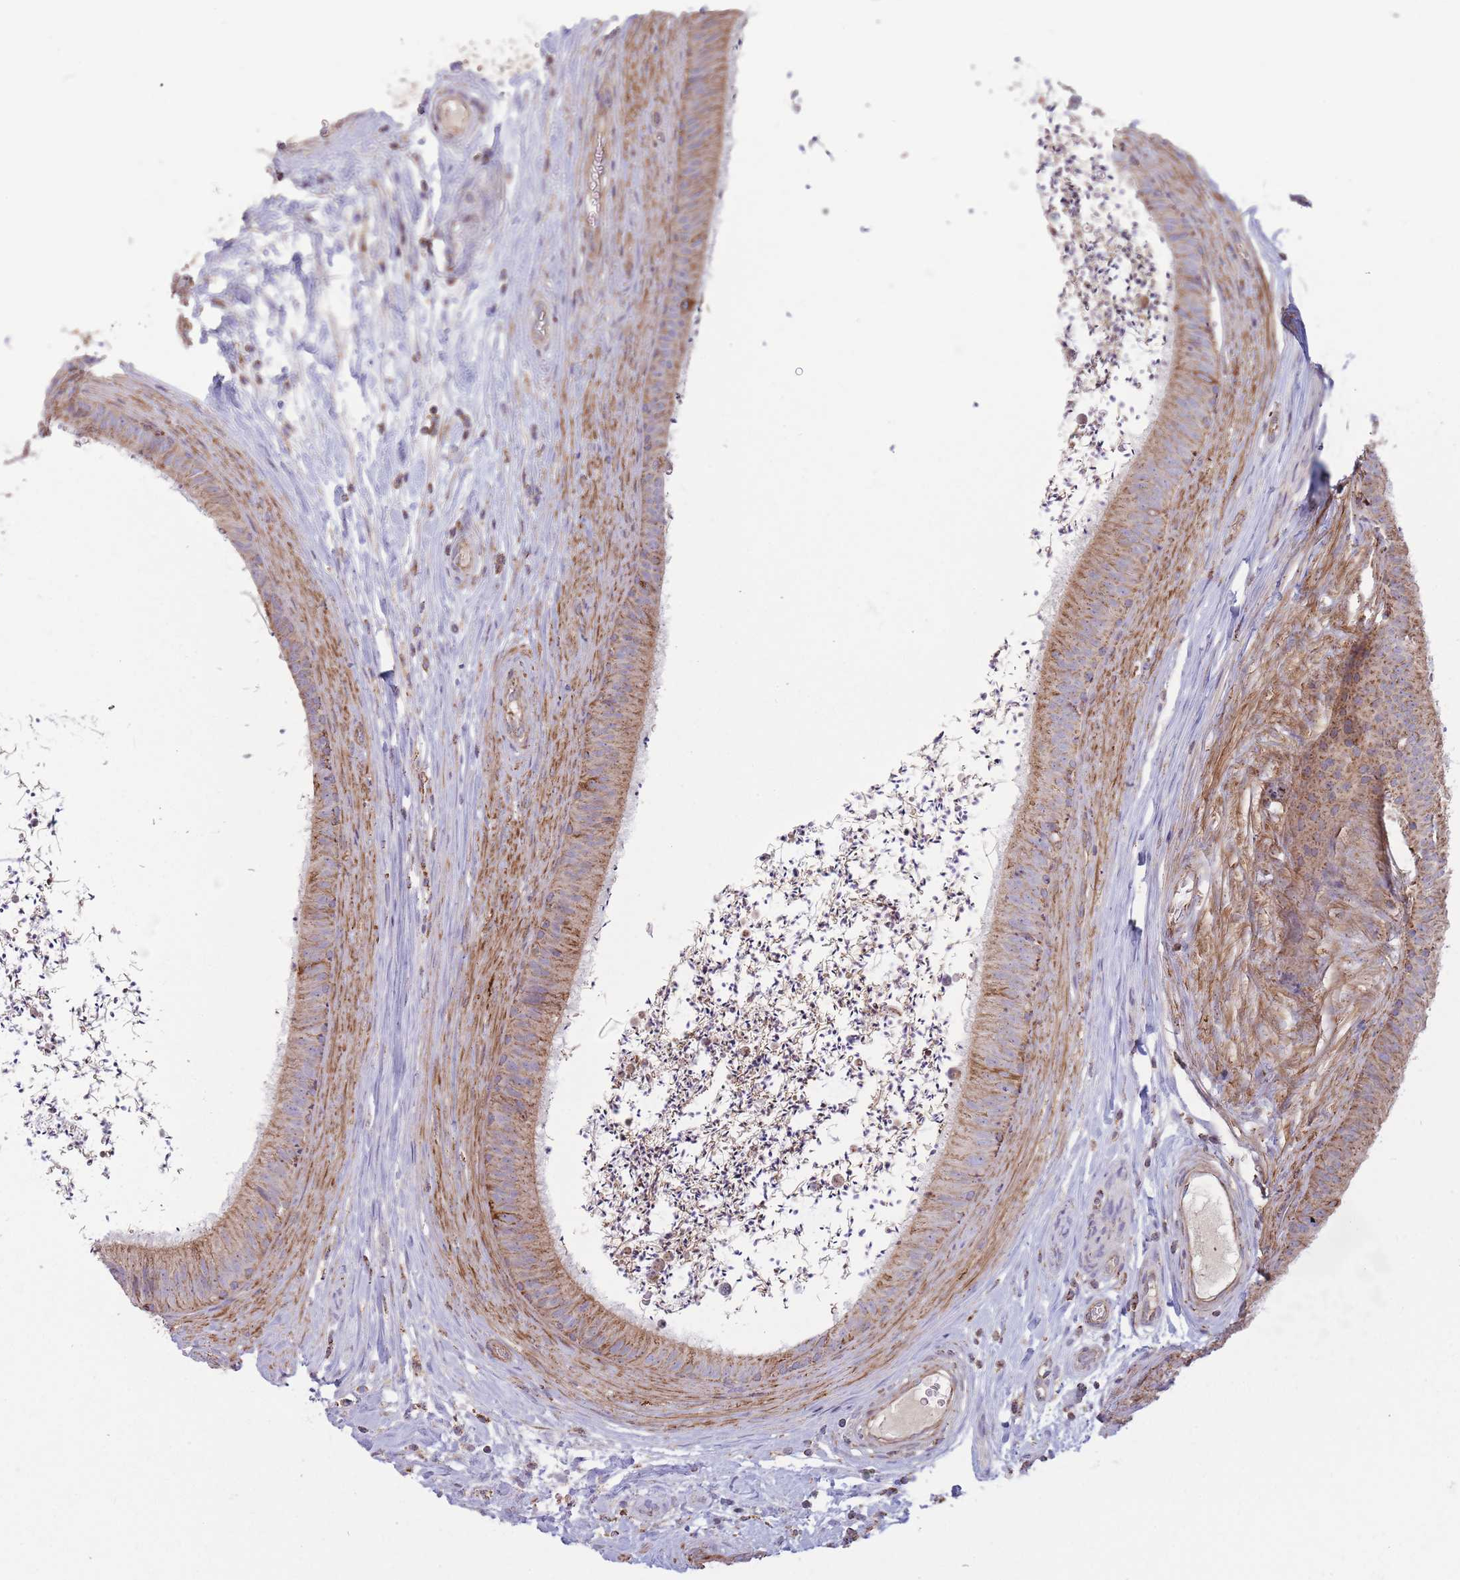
{"staining": {"intensity": "moderate", "quantity": ">75%", "location": "cytoplasmic/membranous"}, "tissue": "epididymis", "cell_type": "Glandular cells", "image_type": "normal", "snomed": [{"axis": "morphology", "description": "Normal tissue, NOS"}, {"axis": "topography", "description": "Testis"}, {"axis": "topography", "description": "Epididymis"}], "caption": "IHC staining of benign epididymis, which exhibits medium levels of moderate cytoplasmic/membranous staining in approximately >75% of glandular cells indicating moderate cytoplasmic/membranous protein staining. The staining was performed using DAB (3,3'-diaminobenzidine) (brown) for protein detection and nuclei were counterstained in hematoxylin (blue).", "gene": "KIF16B", "patient": {"sex": "male", "age": 41}}